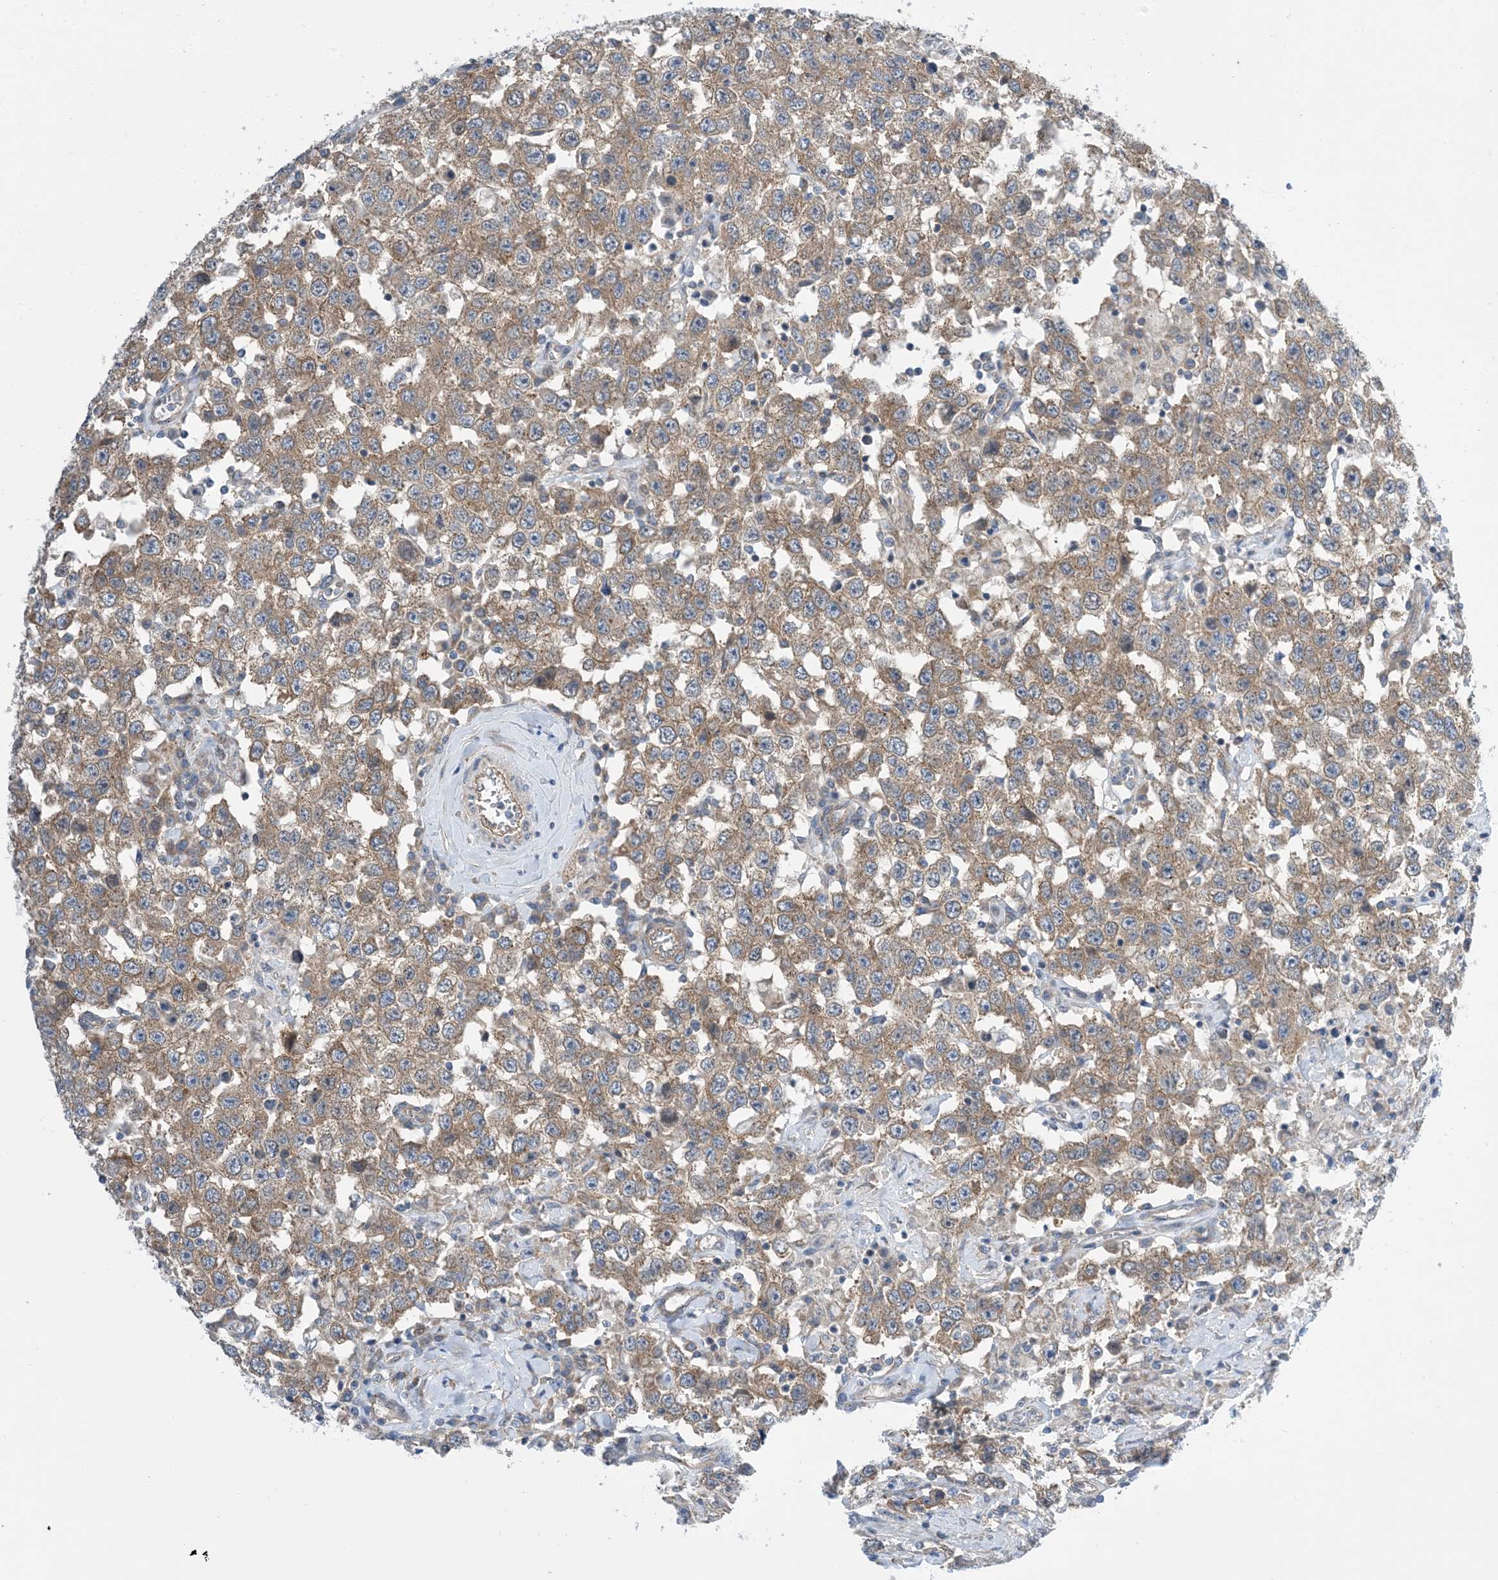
{"staining": {"intensity": "moderate", "quantity": ">75%", "location": "cytoplasmic/membranous"}, "tissue": "testis cancer", "cell_type": "Tumor cells", "image_type": "cancer", "snomed": [{"axis": "morphology", "description": "Seminoma, NOS"}, {"axis": "topography", "description": "Testis"}], "caption": "Tumor cells display moderate cytoplasmic/membranous expression in approximately >75% of cells in testis cancer (seminoma).", "gene": "EHBP1", "patient": {"sex": "male", "age": 41}}